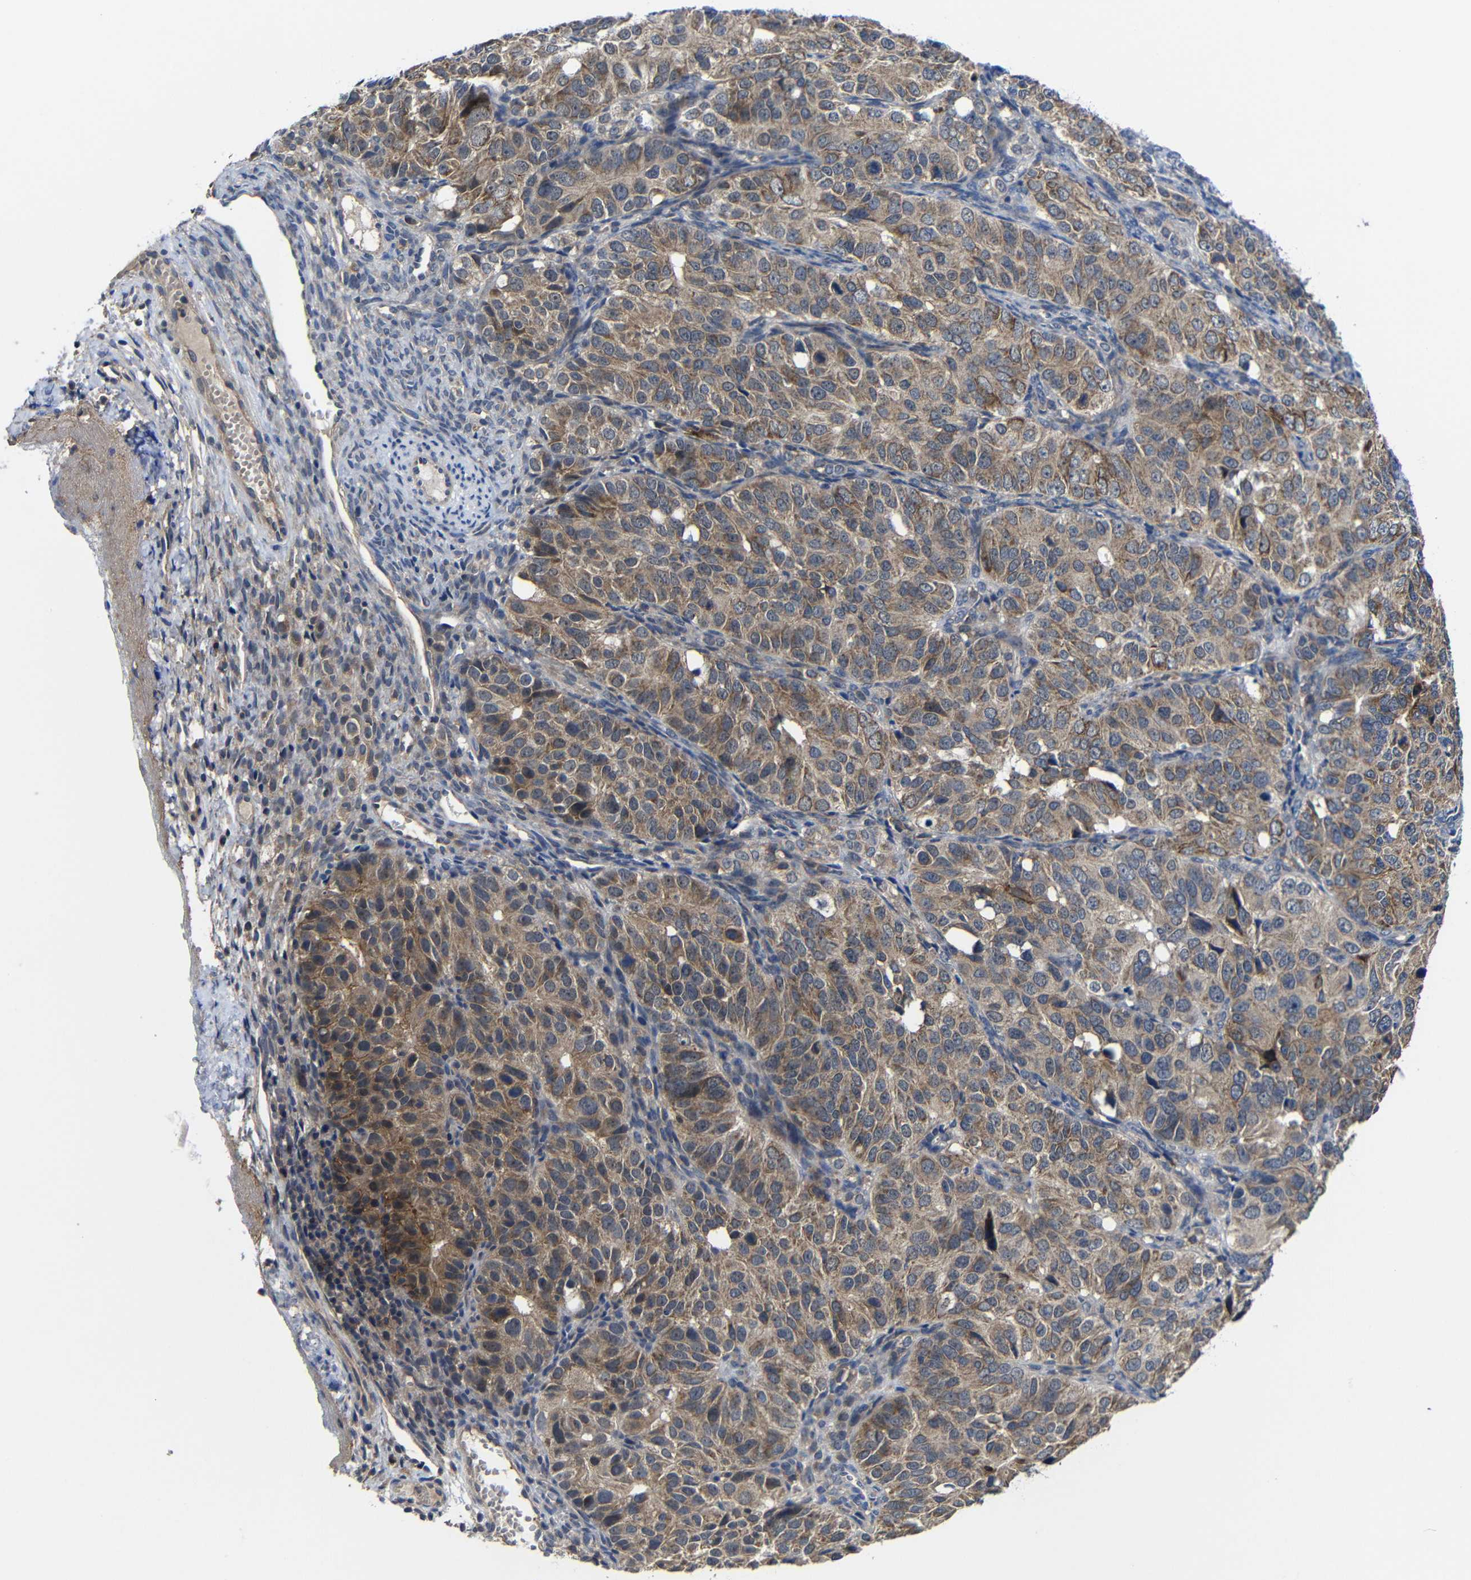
{"staining": {"intensity": "moderate", "quantity": ">75%", "location": "cytoplasmic/membranous"}, "tissue": "ovarian cancer", "cell_type": "Tumor cells", "image_type": "cancer", "snomed": [{"axis": "morphology", "description": "Carcinoma, endometroid"}, {"axis": "topography", "description": "Ovary"}], "caption": "An IHC micrograph of neoplastic tissue is shown. Protein staining in brown labels moderate cytoplasmic/membranous positivity in ovarian cancer (endometroid carcinoma) within tumor cells.", "gene": "LPAR5", "patient": {"sex": "female", "age": 51}}